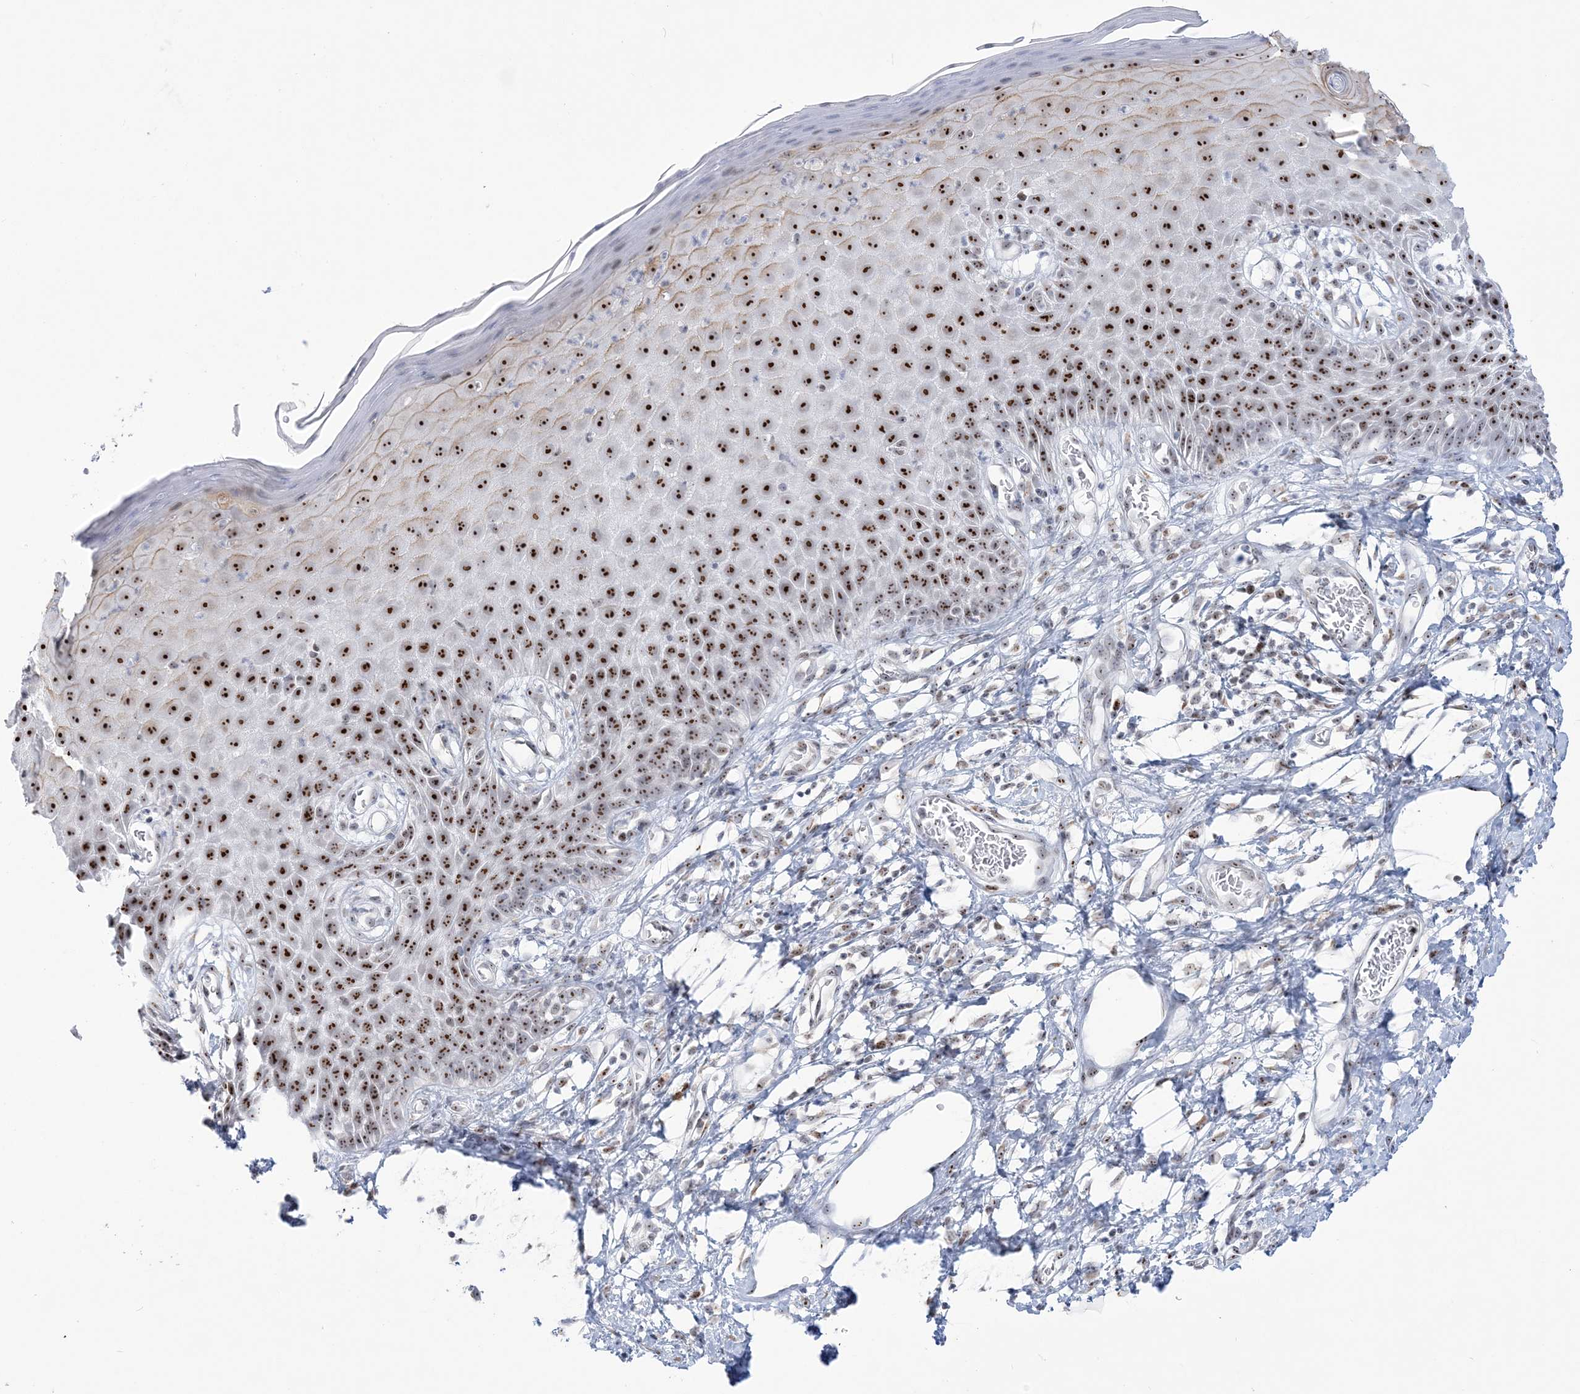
{"staining": {"intensity": "strong", "quantity": ">75%", "location": "cytoplasmic/membranous,nuclear"}, "tissue": "skin", "cell_type": "Epidermal cells", "image_type": "normal", "snomed": [{"axis": "morphology", "description": "Normal tissue, NOS"}, {"axis": "topography", "description": "Vulva"}], "caption": "High-magnification brightfield microscopy of benign skin stained with DAB (3,3'-diaminobenzidine) (brown) and counterstained with hematoxylin (blue). epidermal cells exhibit strong cytoplasmic/membranous,nuclear expression is present in about>75% of cells.", "gene": "DDX21", "patient": {"sex": "female", "age": 68}}